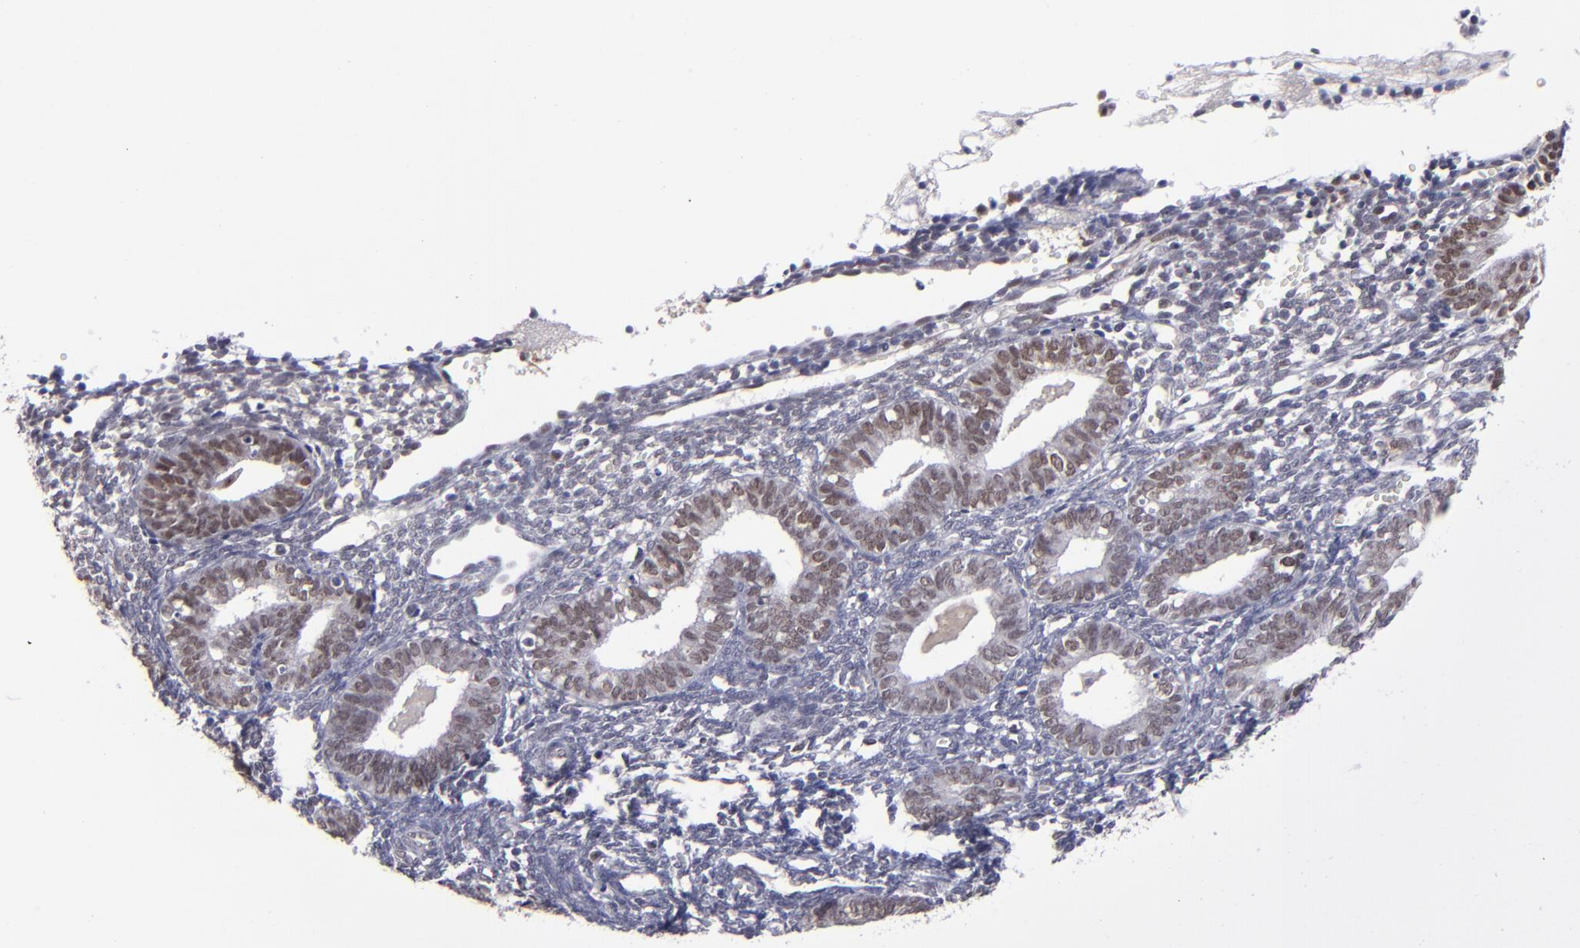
{"staining": {"intensity": "negative", "quantity": "none", "location": "none"}, "tissue": "endometrium", "cell_type": "Cells in endometrial stroma", "image_type": "normal", "snomed": [{"axis": "morphology", "description": "Normal tissue, NOS"}, {"axis": "topography", "description": "Endometrium"}], "caption": "High power microscopy histopathology image of an IHC micrograph of benign endometrium, revealing no significant staining in cells in endometrial stroma. The staining was performed using DAB (3,3'-diaminobenzidine) to visualize the protein expression in brown, while the nuclei were stained in blue with hematoxylin (Magnification: 20x).", "gene": "RREB1", "patient": {"sex": "female", "age": 61}}